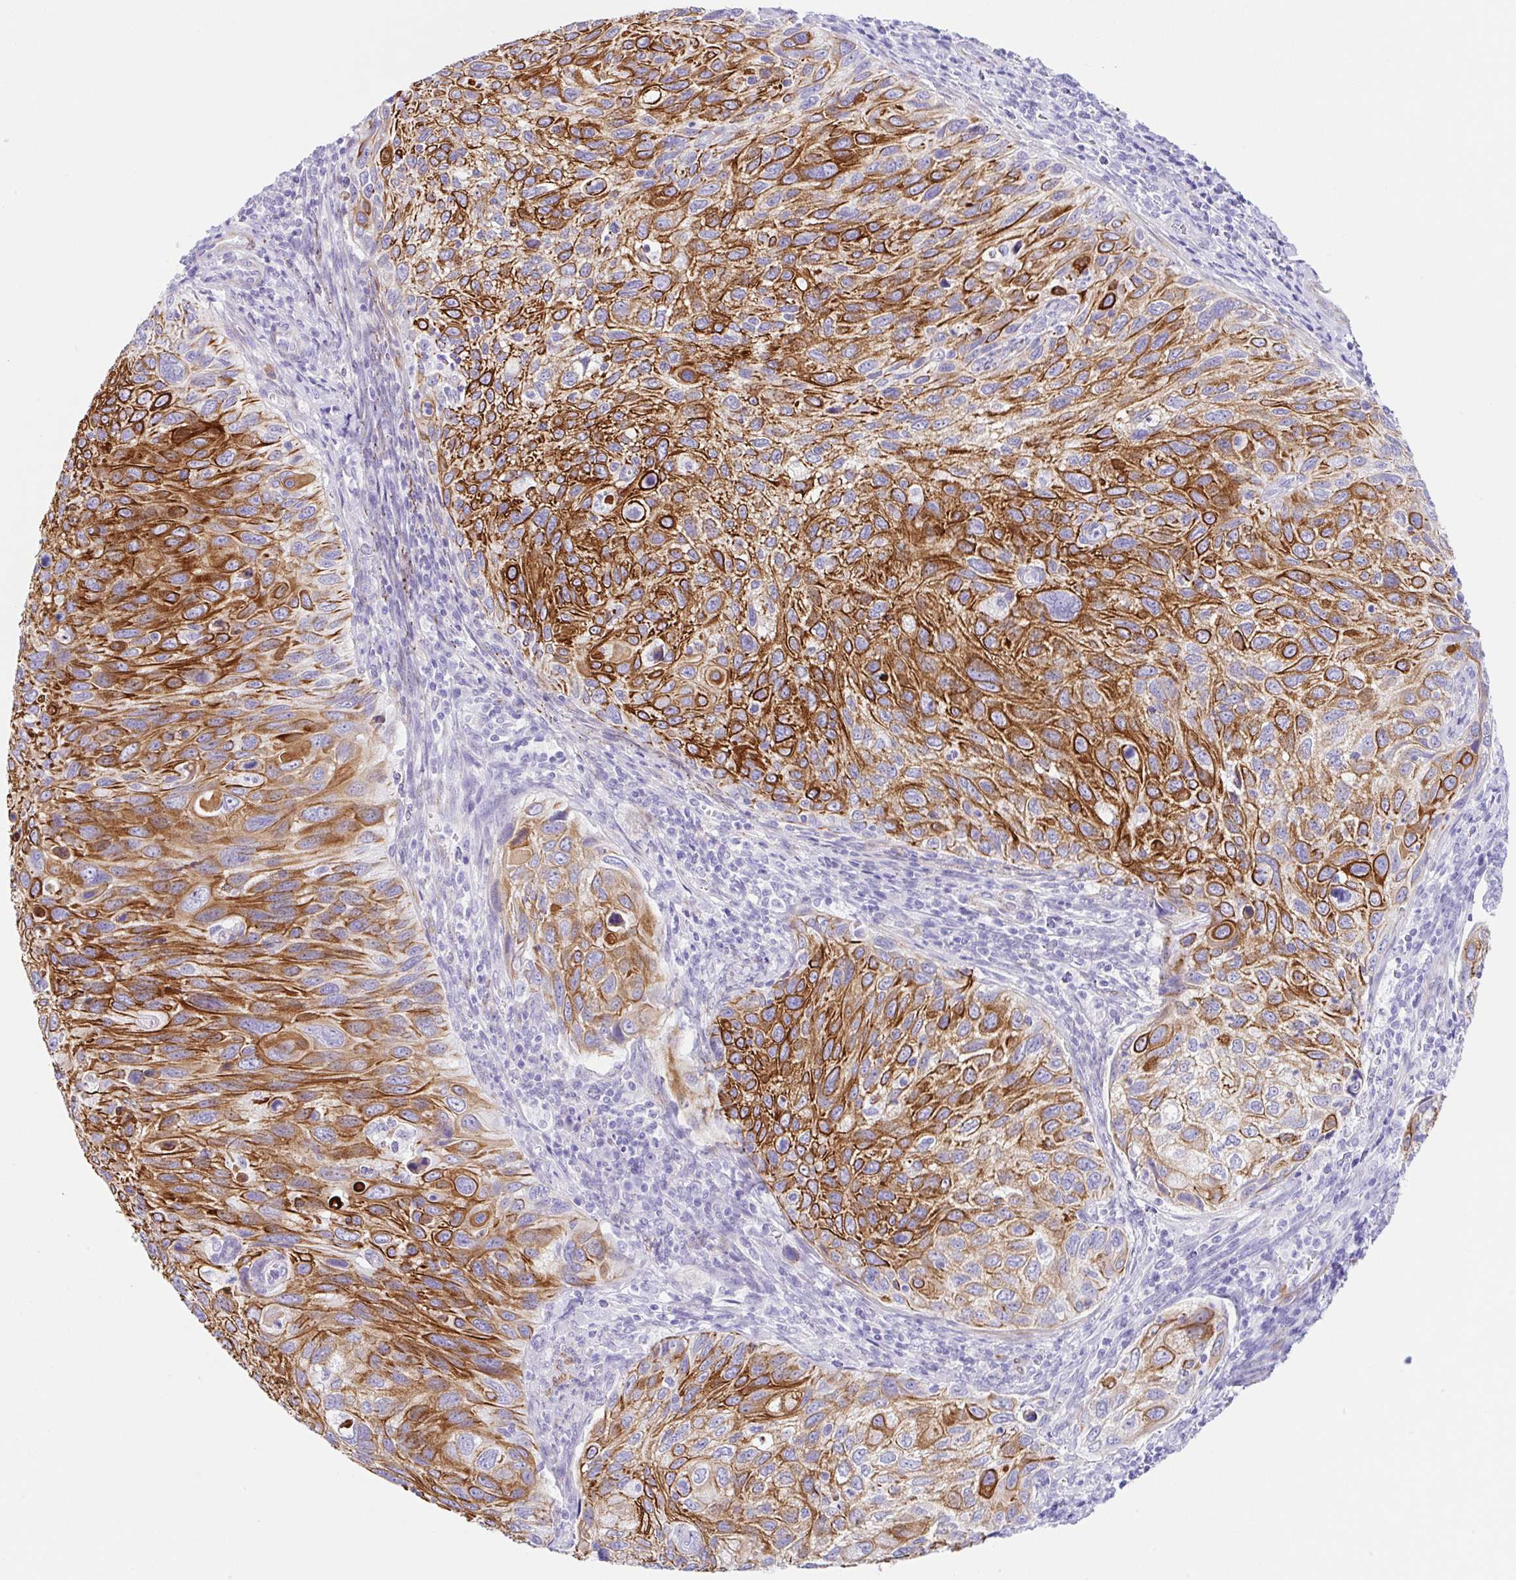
{"staining": {"intensity": "strong", "quantity": ">75%", "location": "cytoplasmic/membranous"}, "tissue": "cervical cancer", "cell_type": "Tumor cells", "image_type": "cancer", "snomed": [{"axis": "morphology", "description": "Squamous cell carcinoma, NOS"}, {"axis": "topography", "description": "Cervix"}], "caption": "Human cervical cancer stained with a protein marker displays strong staining in tumor cells.", "gene": "CLDND2", "patient": {"sex": "female", "age": 70}}